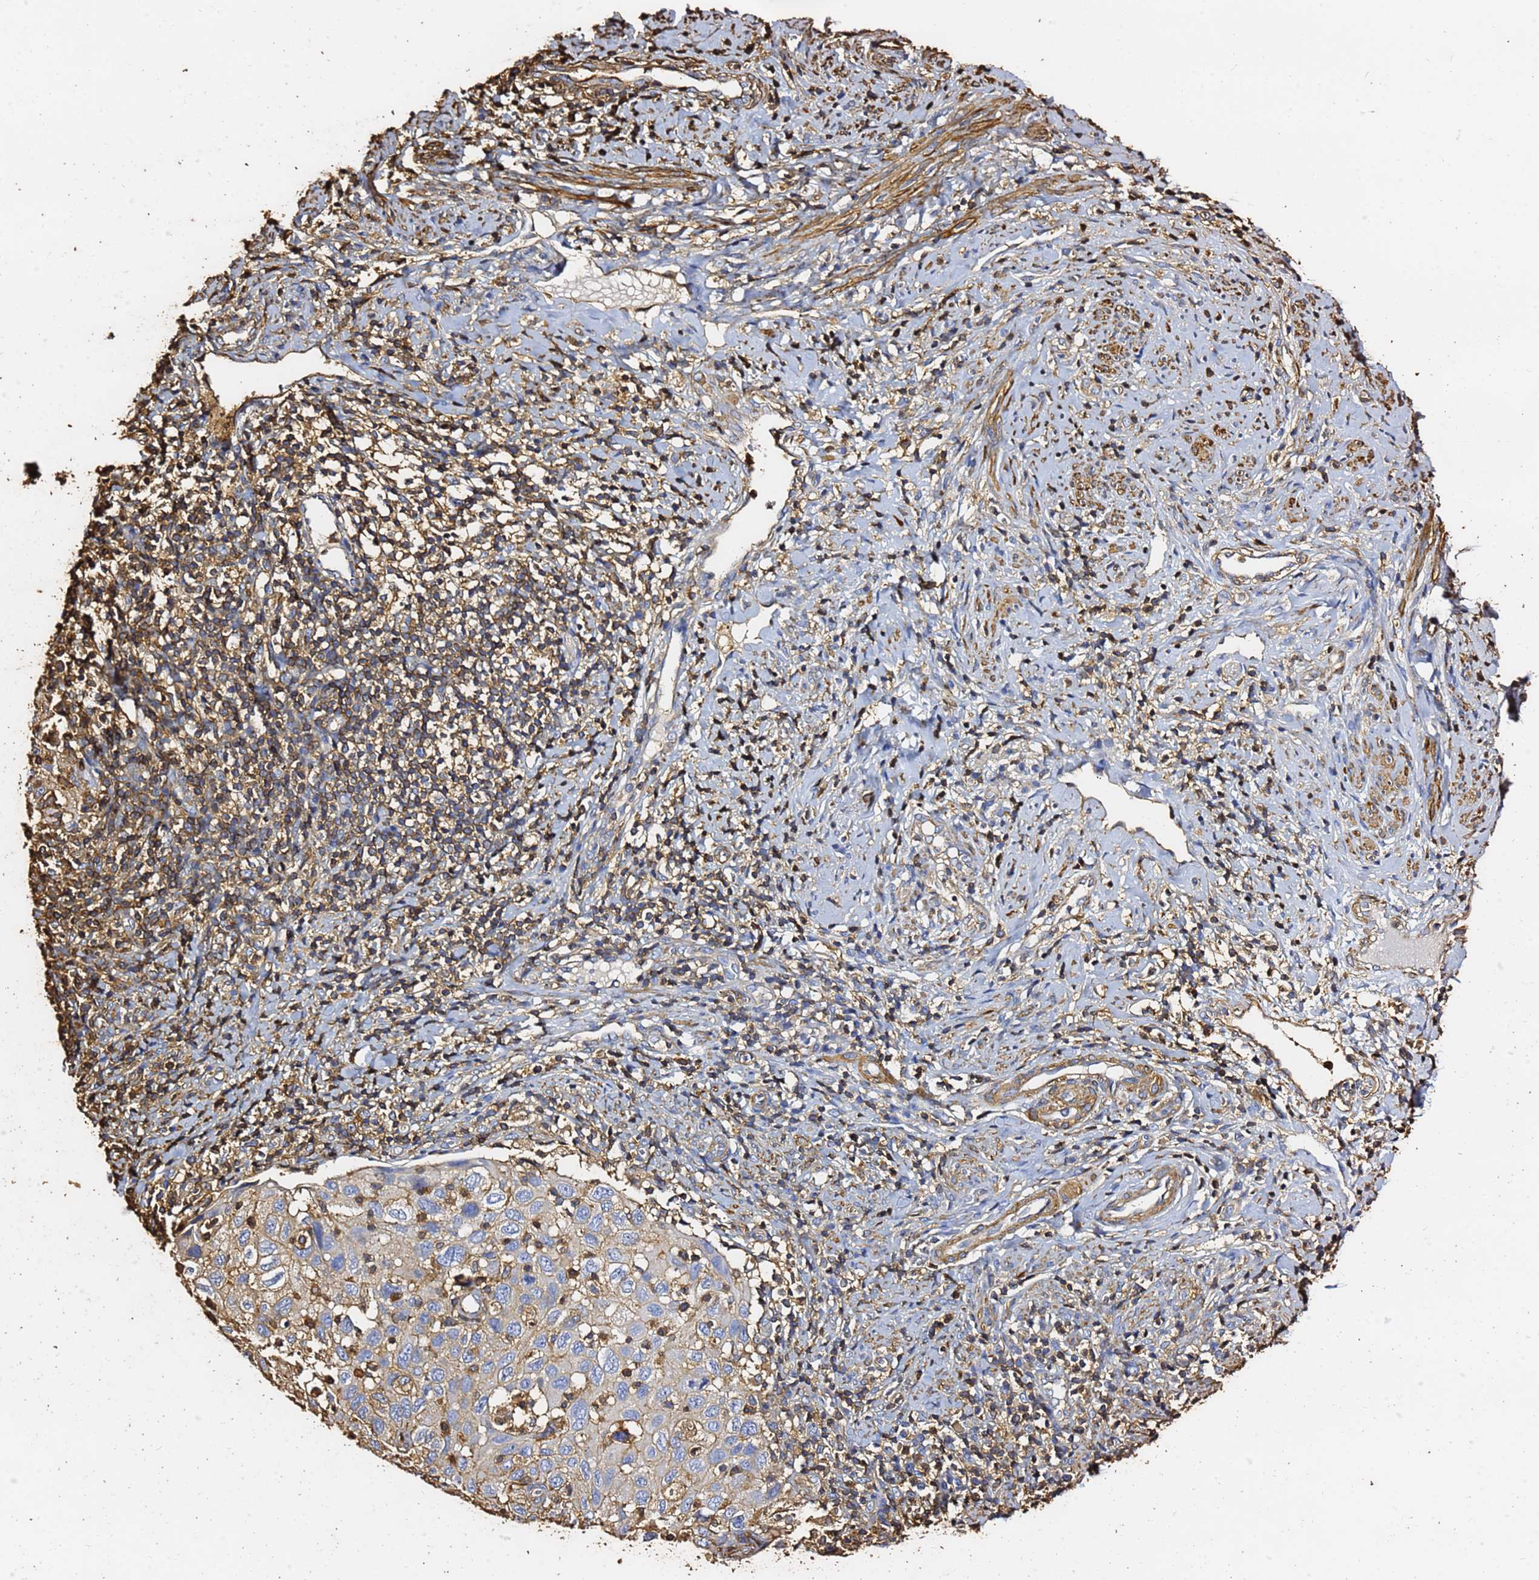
{"staining": {"intensity": "moderate", "quantity": "<25%", "location": "cytoplasmic/membranous"}, "tissue": "cervical cancer", "cell_type": "Tumor cells", "image_type": "cancer", "snomed": [{"axis": "morphology", "description": "Squamous cell carcinoma, NOS"}, {"axis": "topography", "description": "Cervix"}], "caption": "About <25% of tumor cells in human cervical cancer demonstrate moderate cytoplasmic/membranous protein expression as visualized by brown immunohistochemical staining.", "gene": "ACTB", "patient": {"sex": "female", "age": 70}}